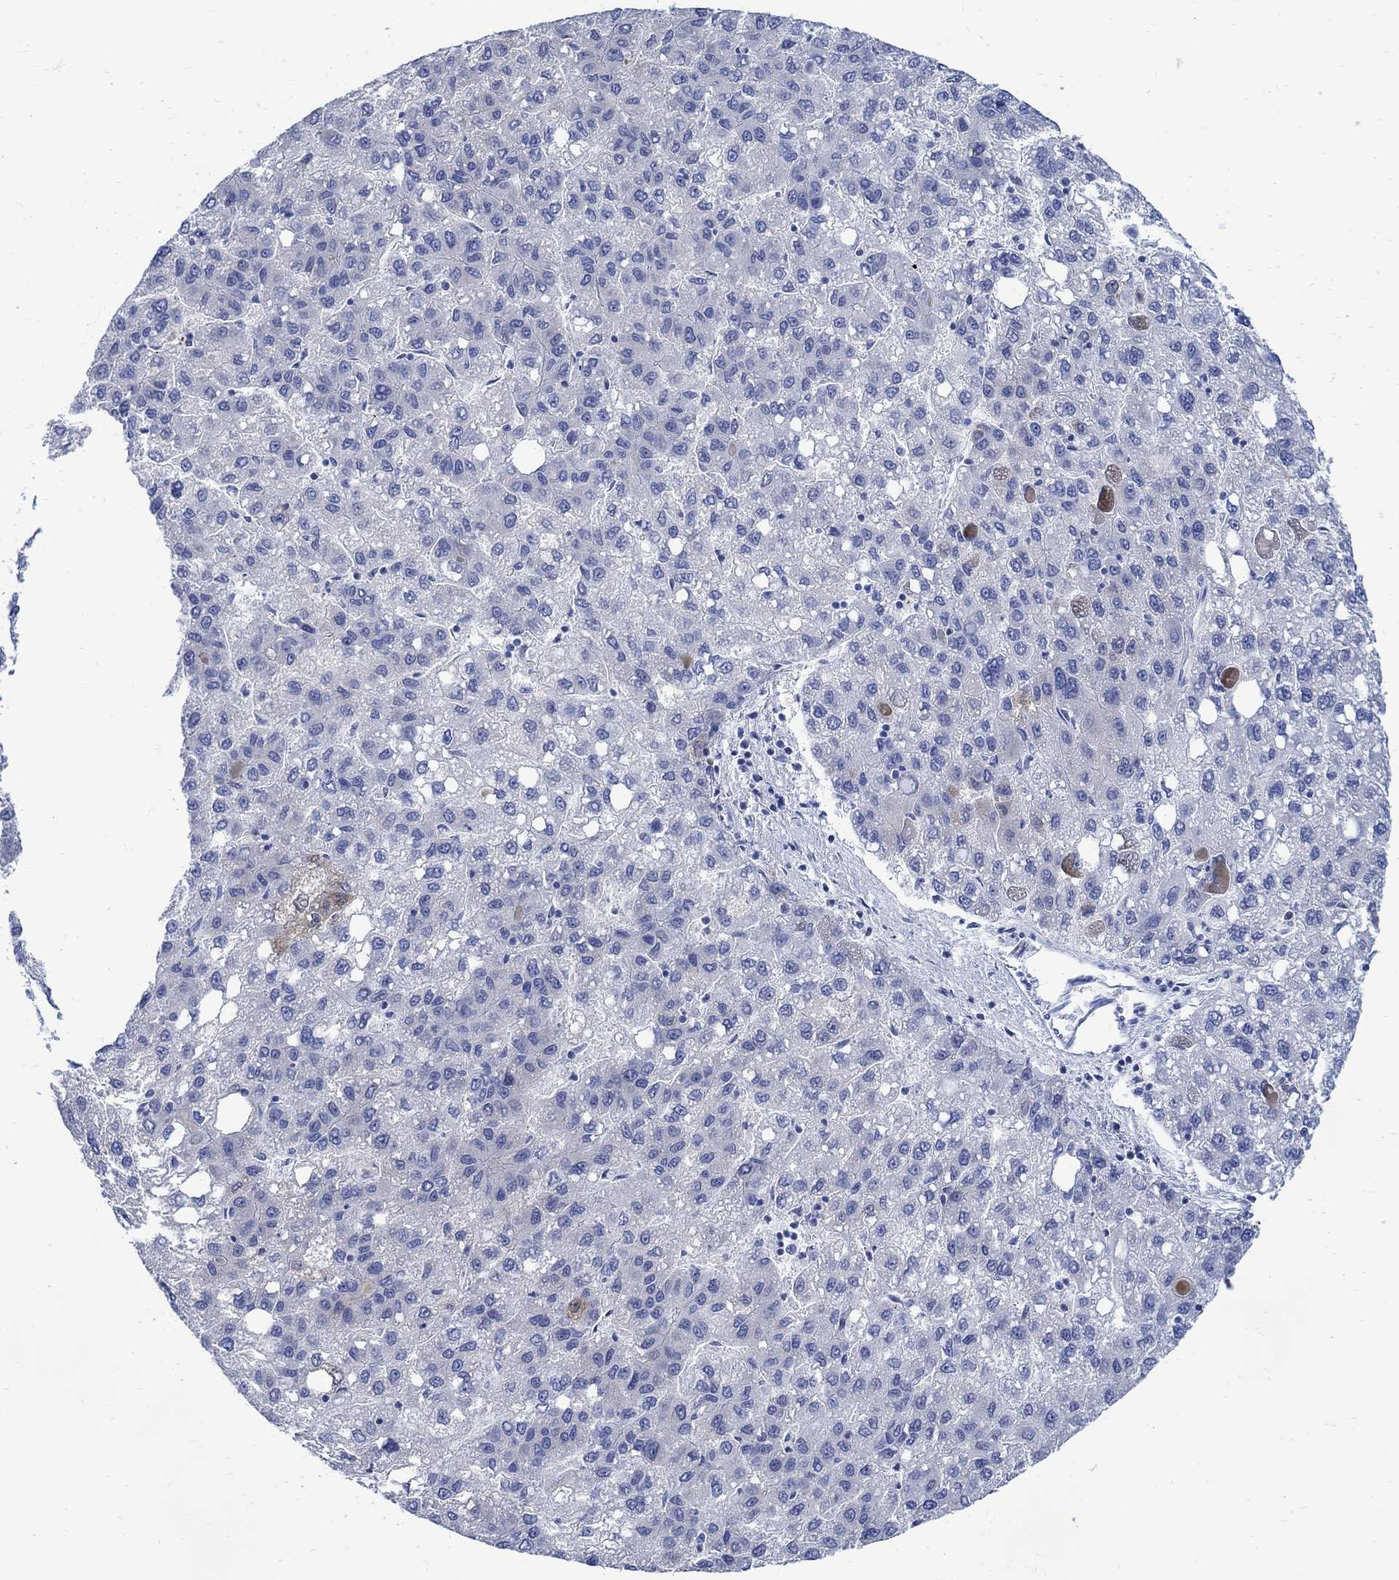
{"staining": {"intensity": "moderate", "quantity": "<25%", "location": "cytoplasmic/membranous"}, "tissue": "liver cancer", "cell_type": "Tumor cells", "image_type": "cancer", "snomed": [{"axis": "morphology", "description": "Carcinoma, Hepatocellular, NOS"}, {"axis": "topography", "description": "Liver"}], "caption": "Immunohistochemistry staining of liver cancer, which shows low levels of moderate cytoplasmic/membranous positivity in about <25% of tumor cells indicating moderate cytoplasmic/membranous protein staining. The staining was performed using DAB (3,3'-diaminobenzidine) (brown) for protein detection and nuclei were counterstained in hematoxylin (blue).", "gene": "CPLX2", "patient": {"sex": "female", "age": 82}}